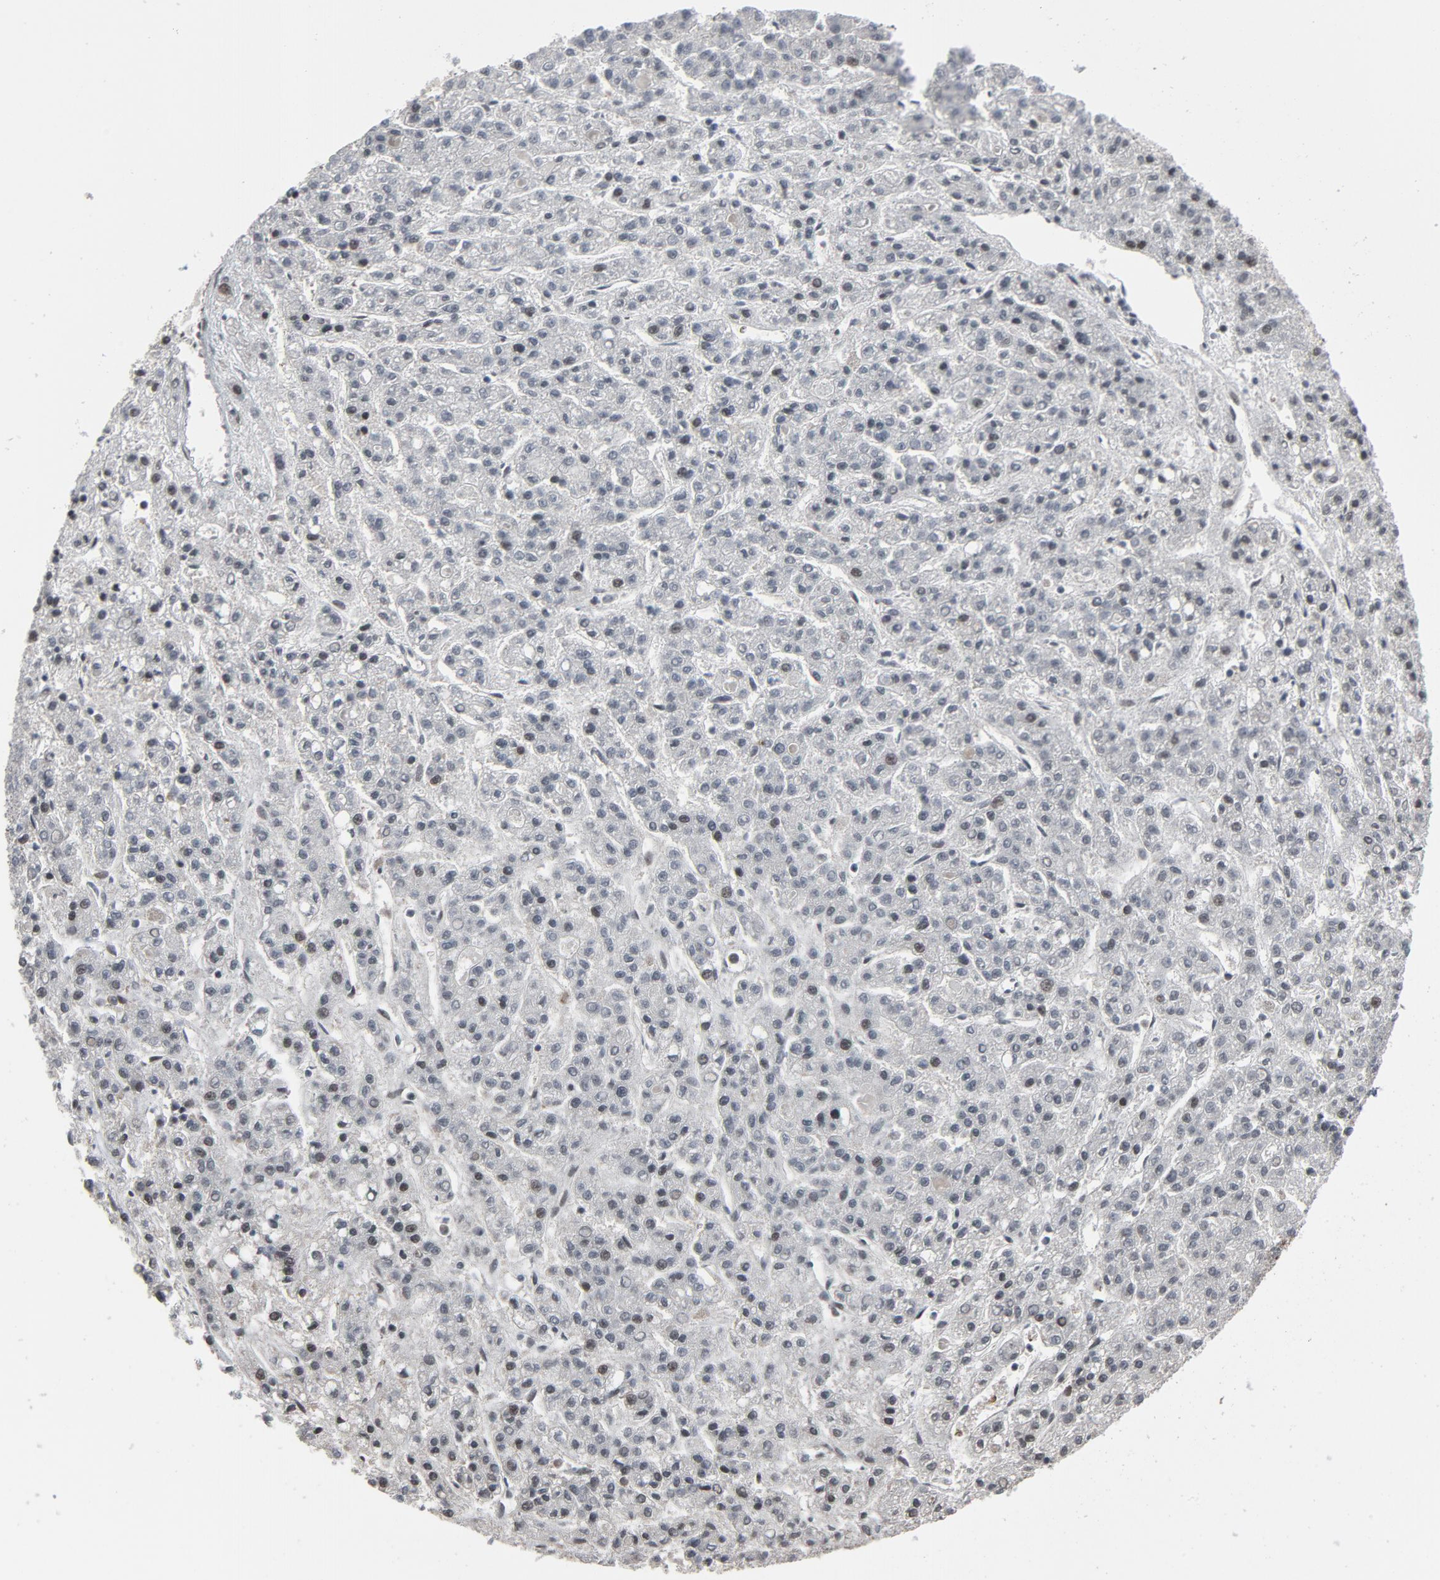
{"staining": {"intensity": "negative", "quantity": "none", "location": "none"}, "tissue": "liver cancer", "cell_type": "Tumor cells", "image_type": "cancer", "snomed": [{"axis": "morphology", "description": "Carcinoma, Hepatocellular, NOS"}, {"axis": "topography", "description": "Liver"}], "caption": "Human liver cancer stained for a protein using IHC reveals no positivity in tumor cells.", "gene": "PDZD4", "patient": {"sex": "male", "age": 70}}